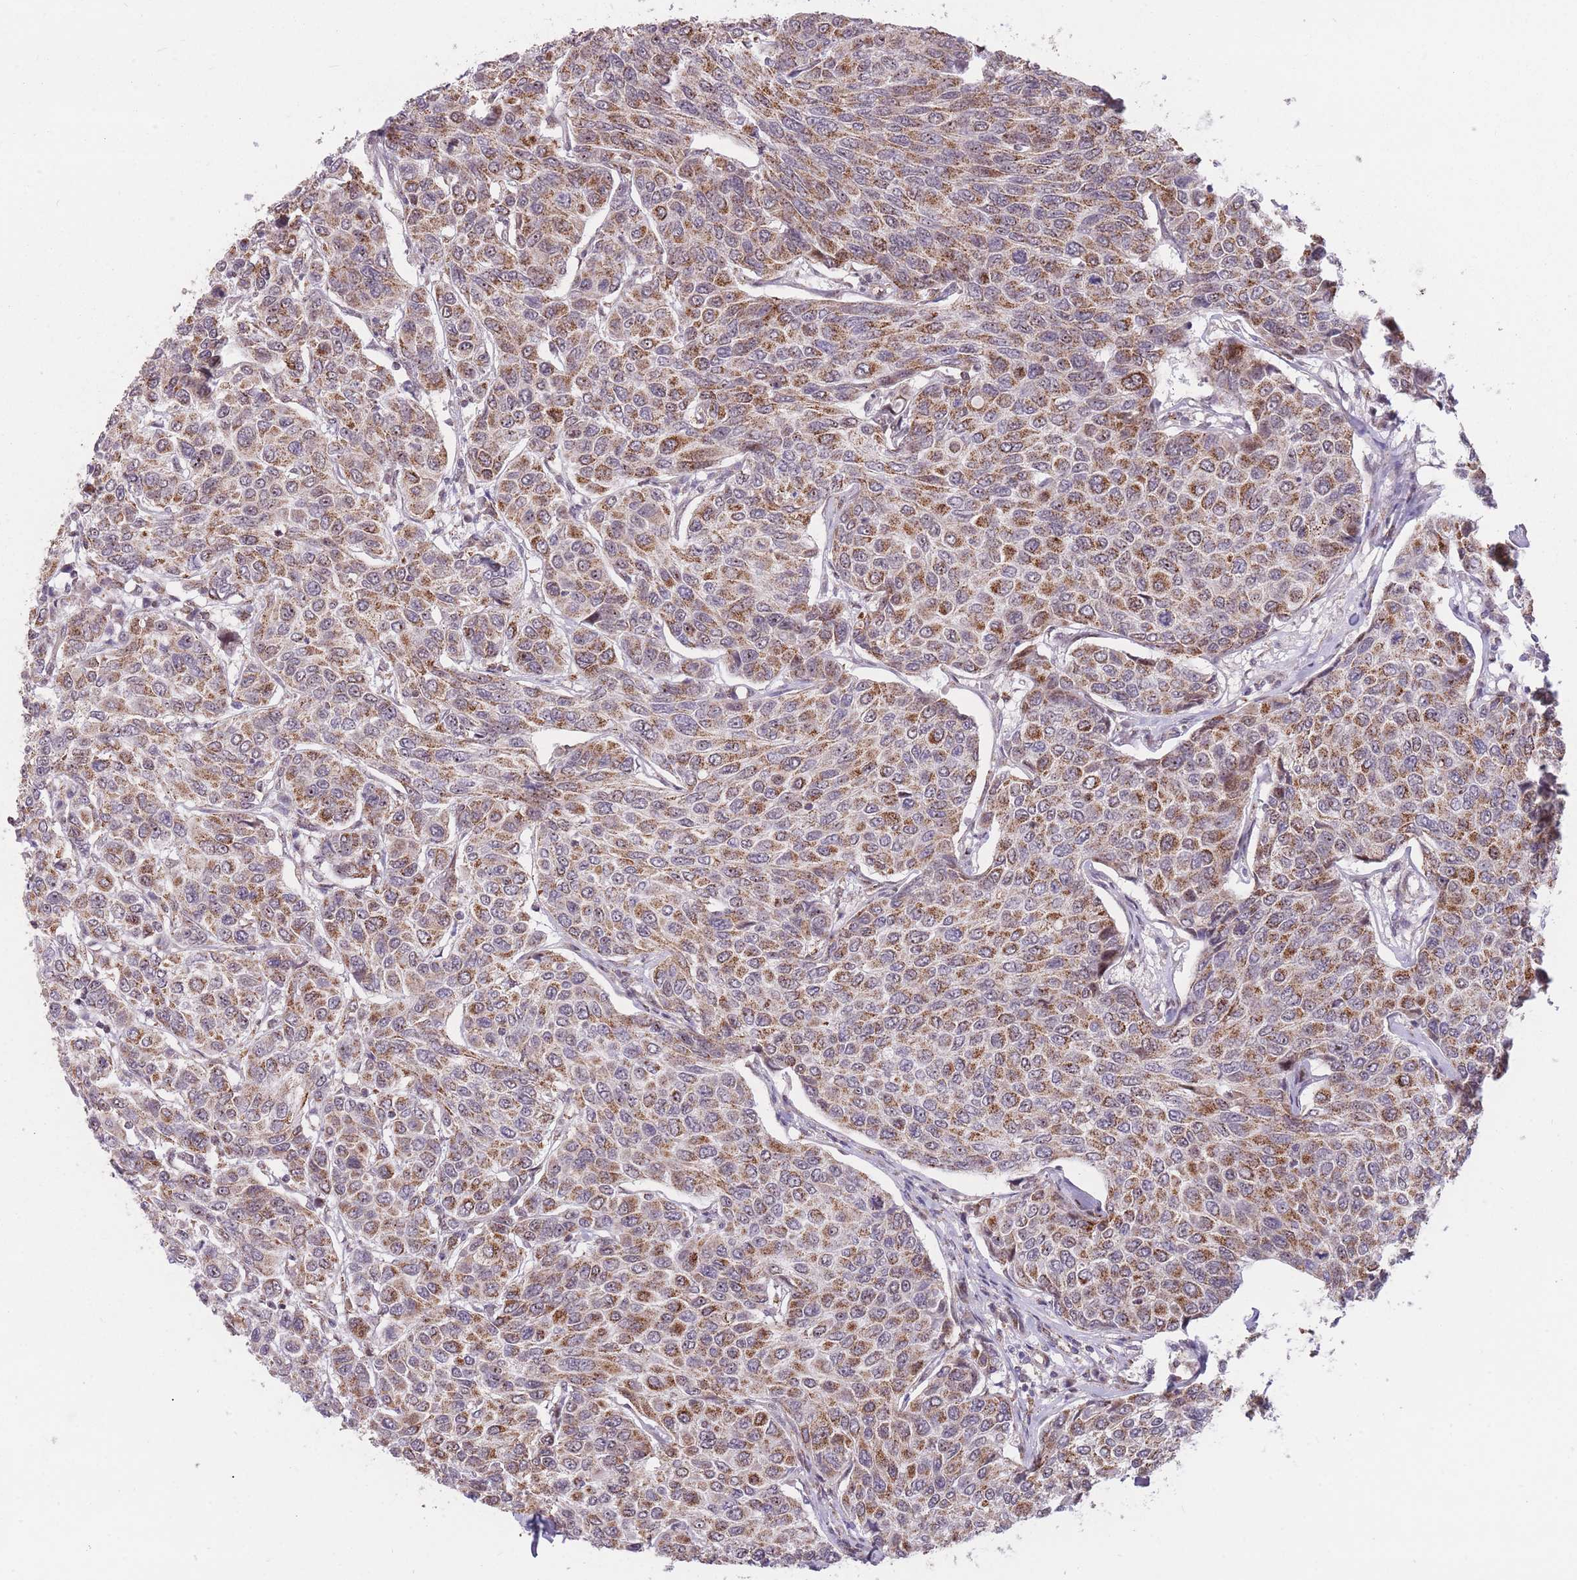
{"staining": {"intensity": "moderate", "quantity": ">75%", "location": "cytoplasmic/membranous"}, "tissue": "breast cancer", "cell_type": "Tumor cells", "image_type": "cancer", "snomed": [{"axis": "morphology", "description": "Duct carcinoma"}, {"axis": "topography", "description": "Breast"}], "caption": "DAB immunohistochemical staining of intraductal carcinoma (breast) displays moderate cytoplasmic/membranous protein positivity in approximately >75% of tumor cells.", "gene": "DPYSL4", "patient": {"sex": "female", "age": 55}}